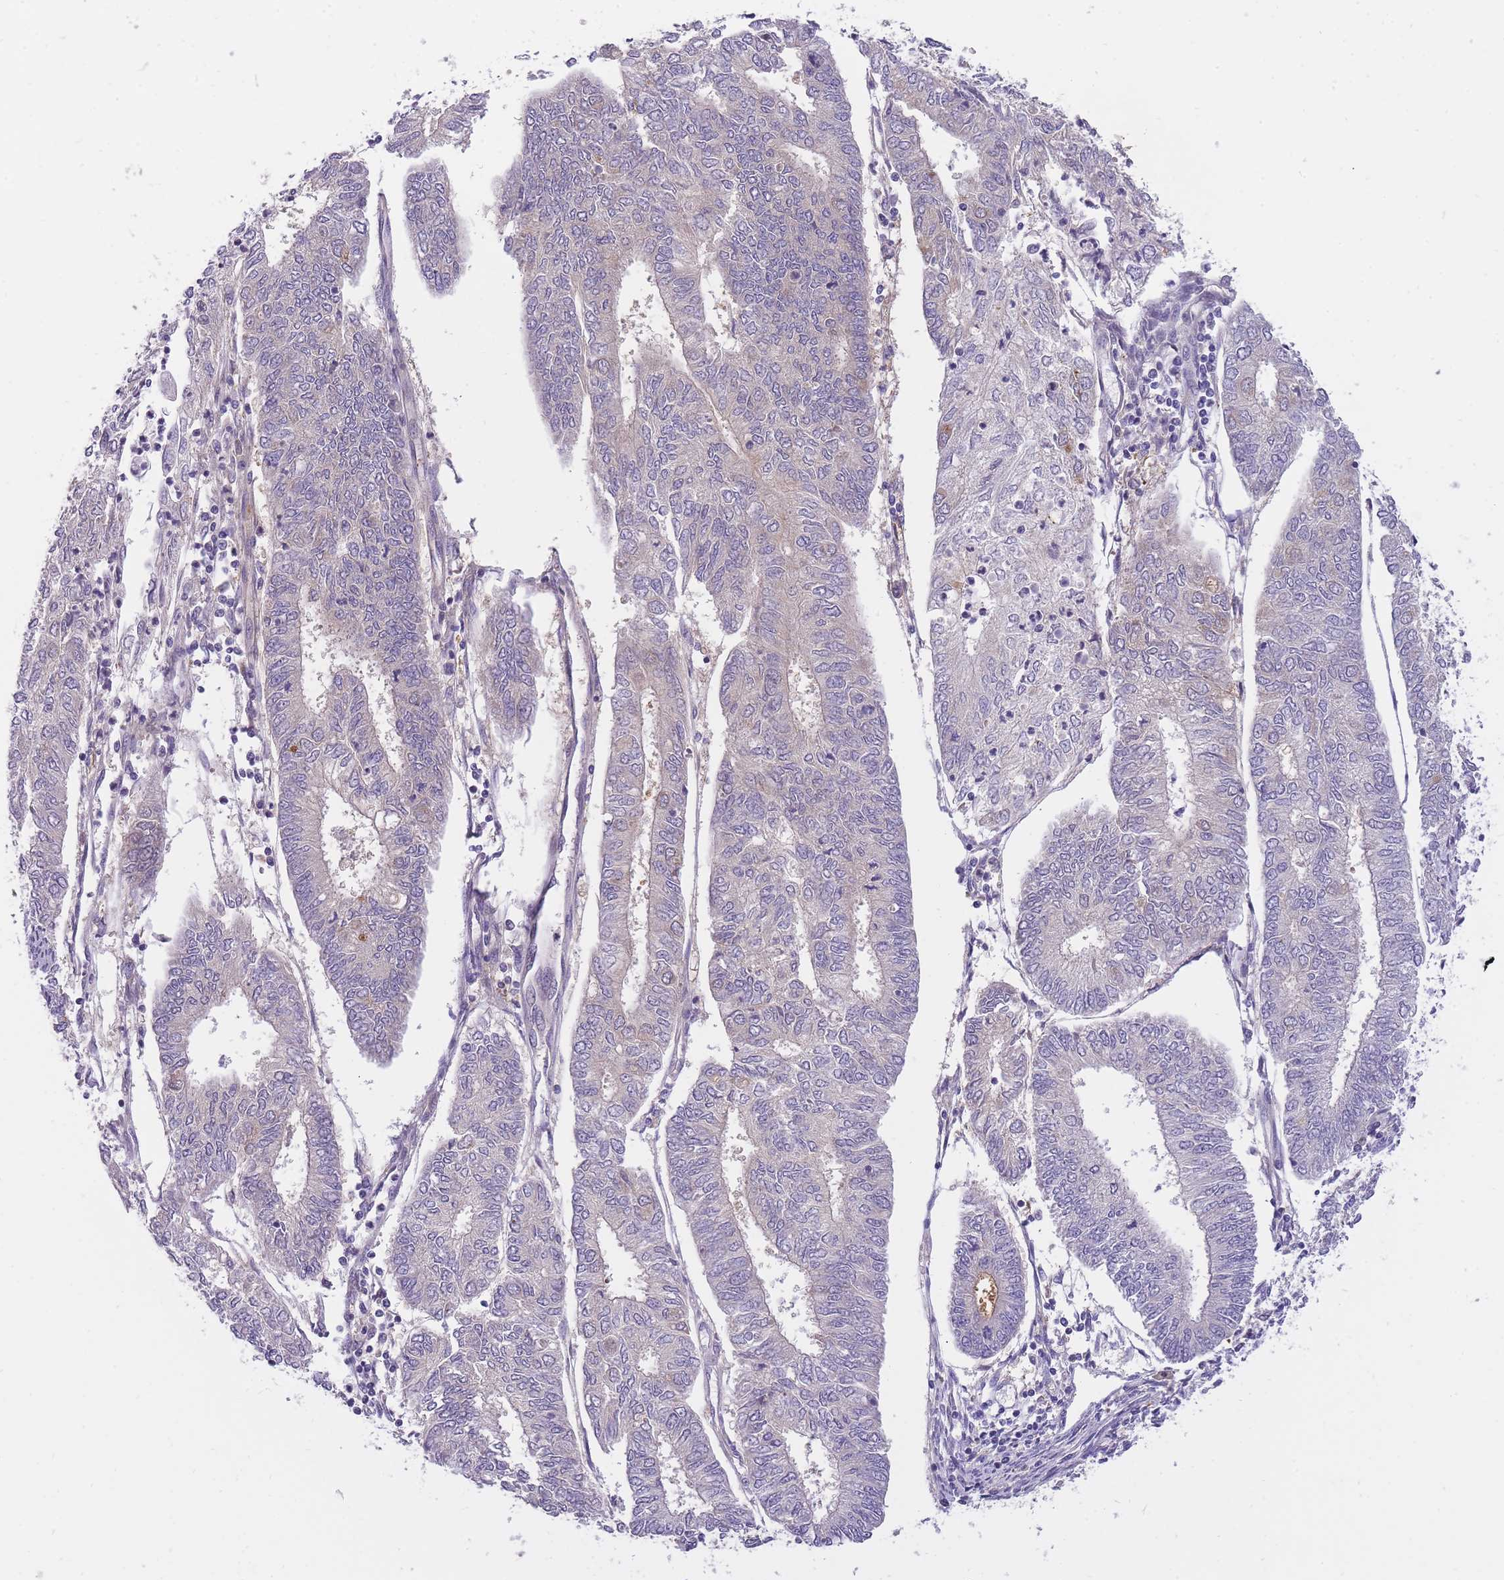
{"staining": {"intensity": "negative", "quantity": "none", "location": "none"}, "tissue": "endometrial cancer", "cell_type": "Tumor cells", "image_type": "cancer", "snomed": [{"axis": "morphology", "description": "Adenocarcinoma, NOS"}, {"axis": "topography", "description": "Endometrium"}], "caption": "Tumor cells show no significant protein expression in endometrial cancer. Nuclei are stained in blue.", "gene": "CRYGN", "patient": {"sex": "female", "age": 68}}